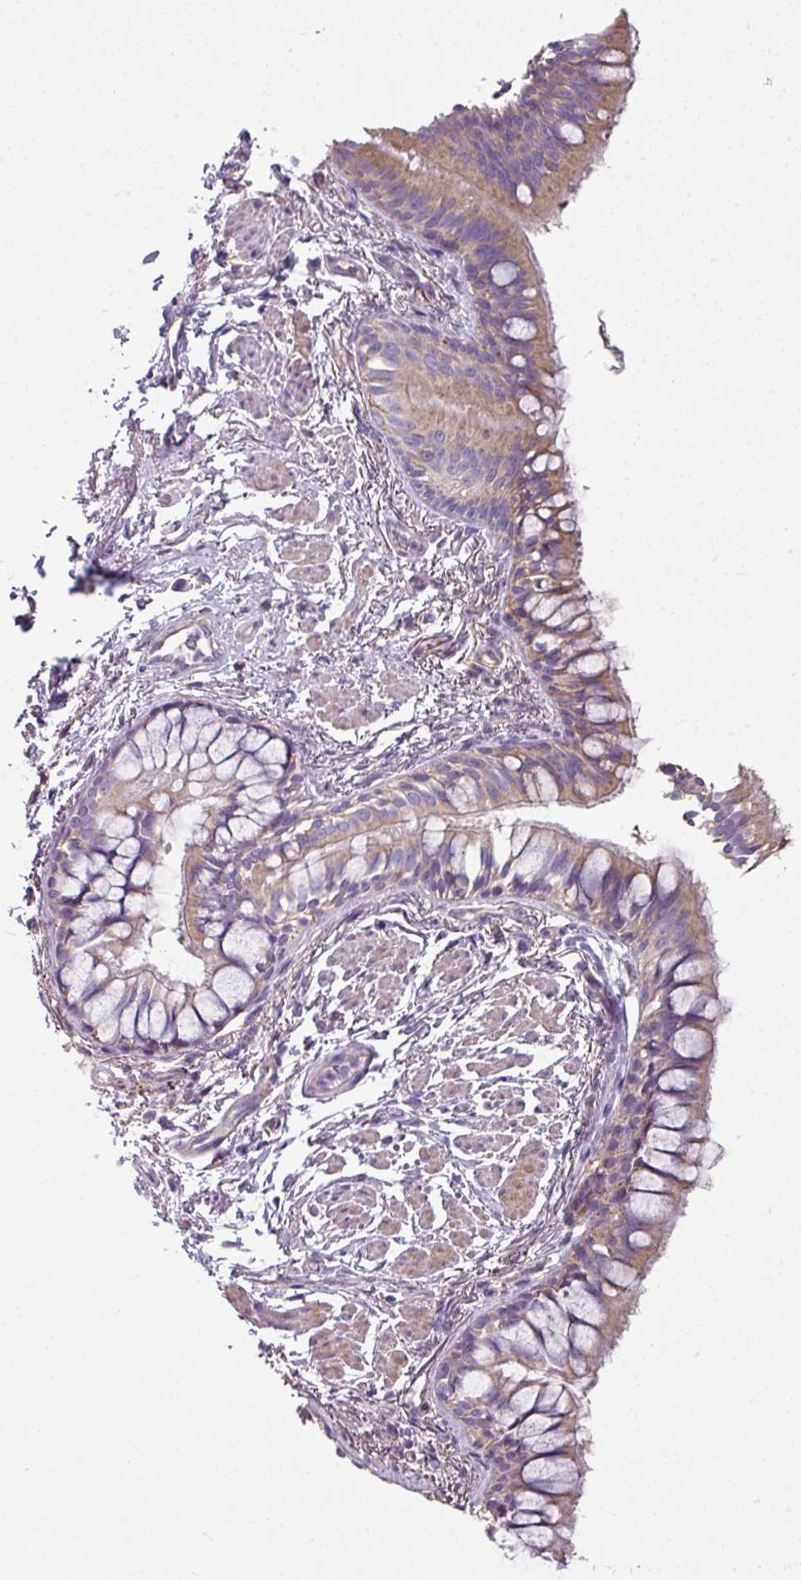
{"staining": {"intensity": "moderate", "quantity": "25%-75%", "location": "cytoplasmic/membranous"}, "tissue": "bronchus", "cell_type": "Respiratory epithelial cells", "image_type": "normal", "snomed": [{"axis": "morphology", "description": "Normal tissue, NOS"}, {"axis": "topography", "description": "Bronchus"}], "caption": "Respiratory epithelial cells display medium levels of moderate cytoplasmic/membranous staining in approximately 25%-75% of cells in normal human bronchus.", "gene": "LRRC9", "patient": {"sex": "male", "age": 70}}